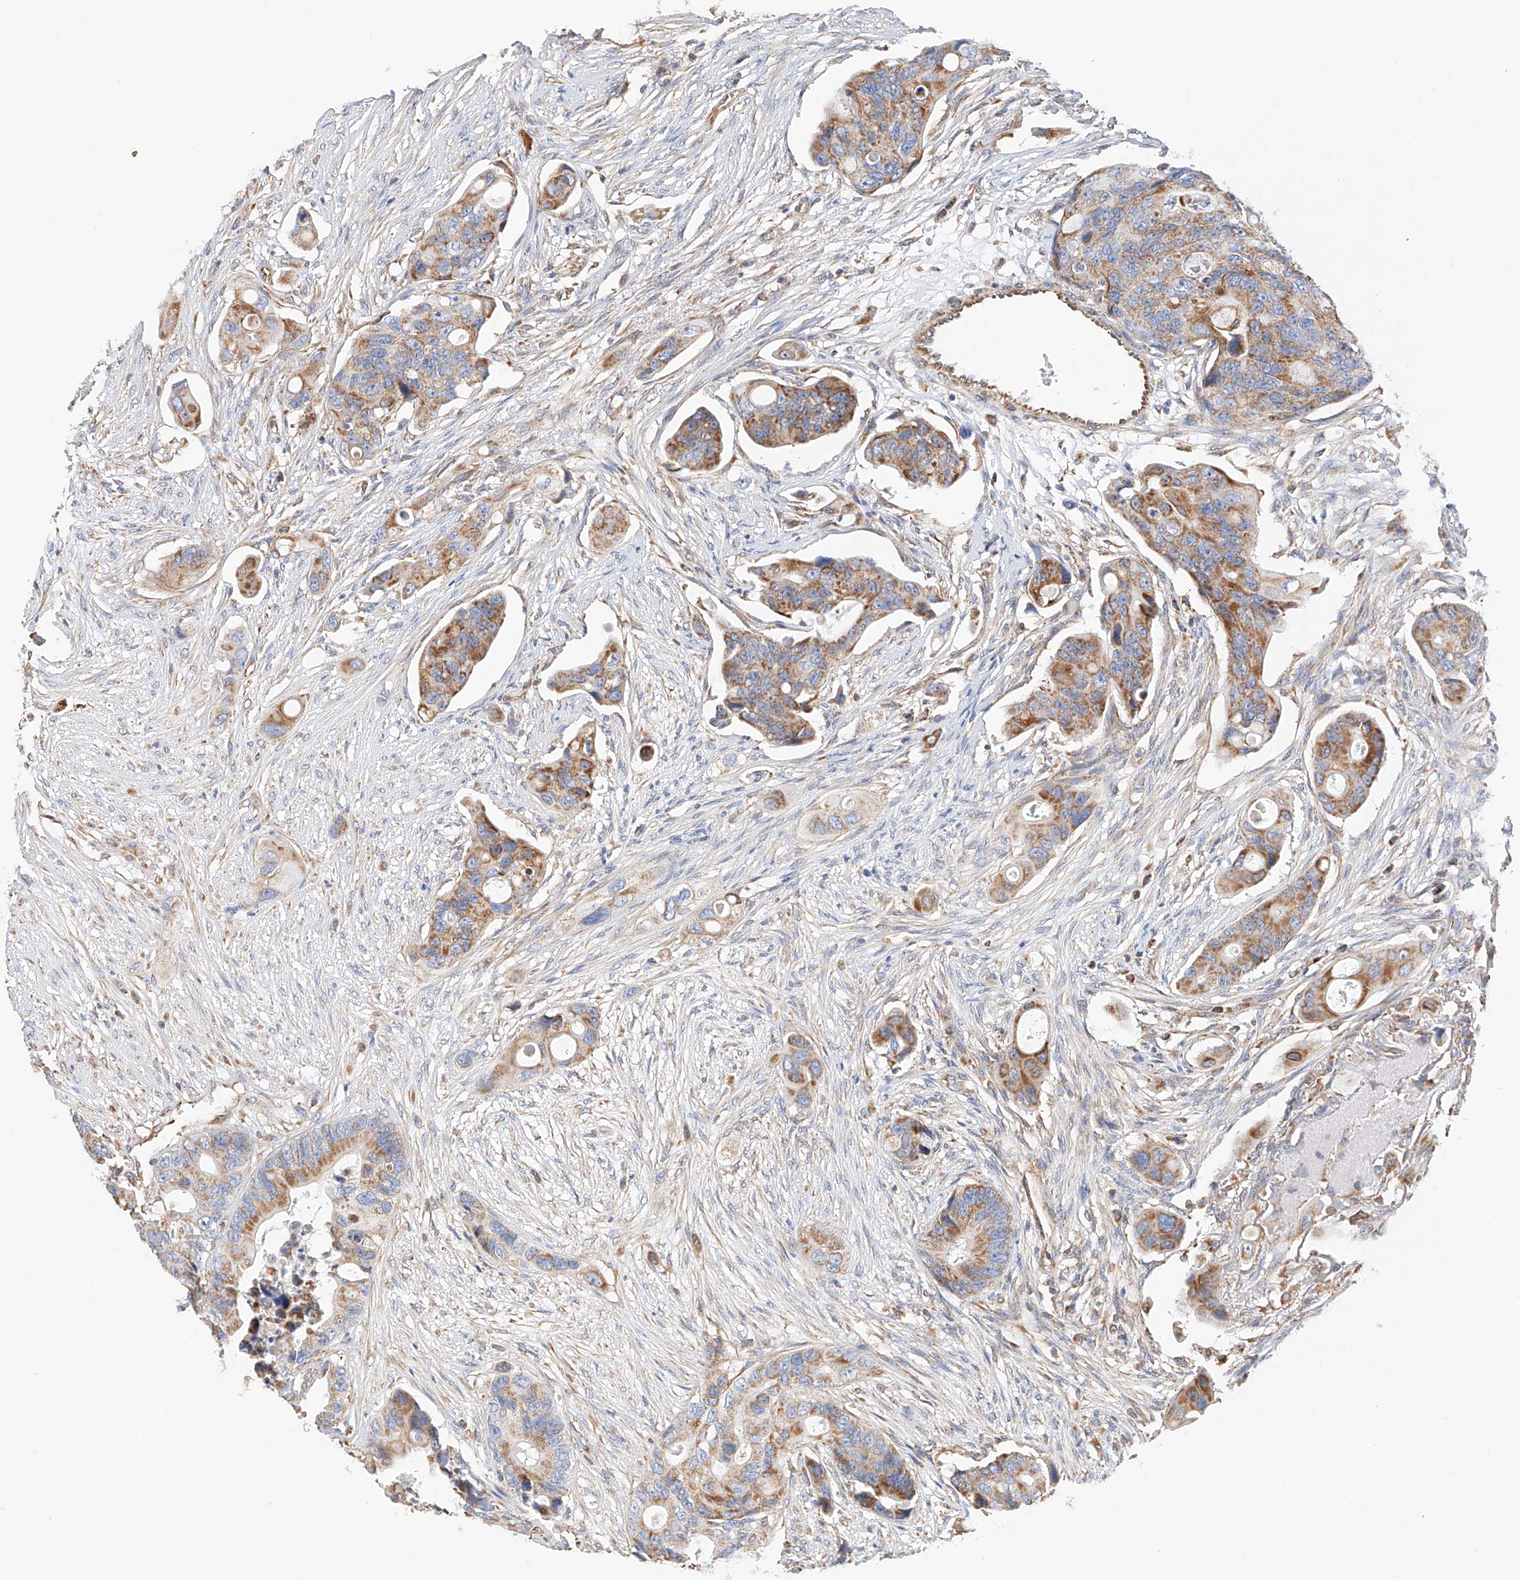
{"staining": {"intensity": "moderate", "quantity": ">75%", "location": "cytoplasmic/membranous"}, "tissue": "colorectal cancer", "cell_type": "Tumor cells", "image_type": "cancer", "snomed": [{"axis": "morphology", "description": "Adenocarcinoma, NOS"}, {"axis": "topography", "description": "Colon"}], "caption": "Protein expression analysis of human colorectal adenocarcinoma reveals moderate cytoplasmic/membranous staining in approximately >75% of tumor cells.", "gene": "NDUFV3", "patient": {"sex": "female", "age": 57}}